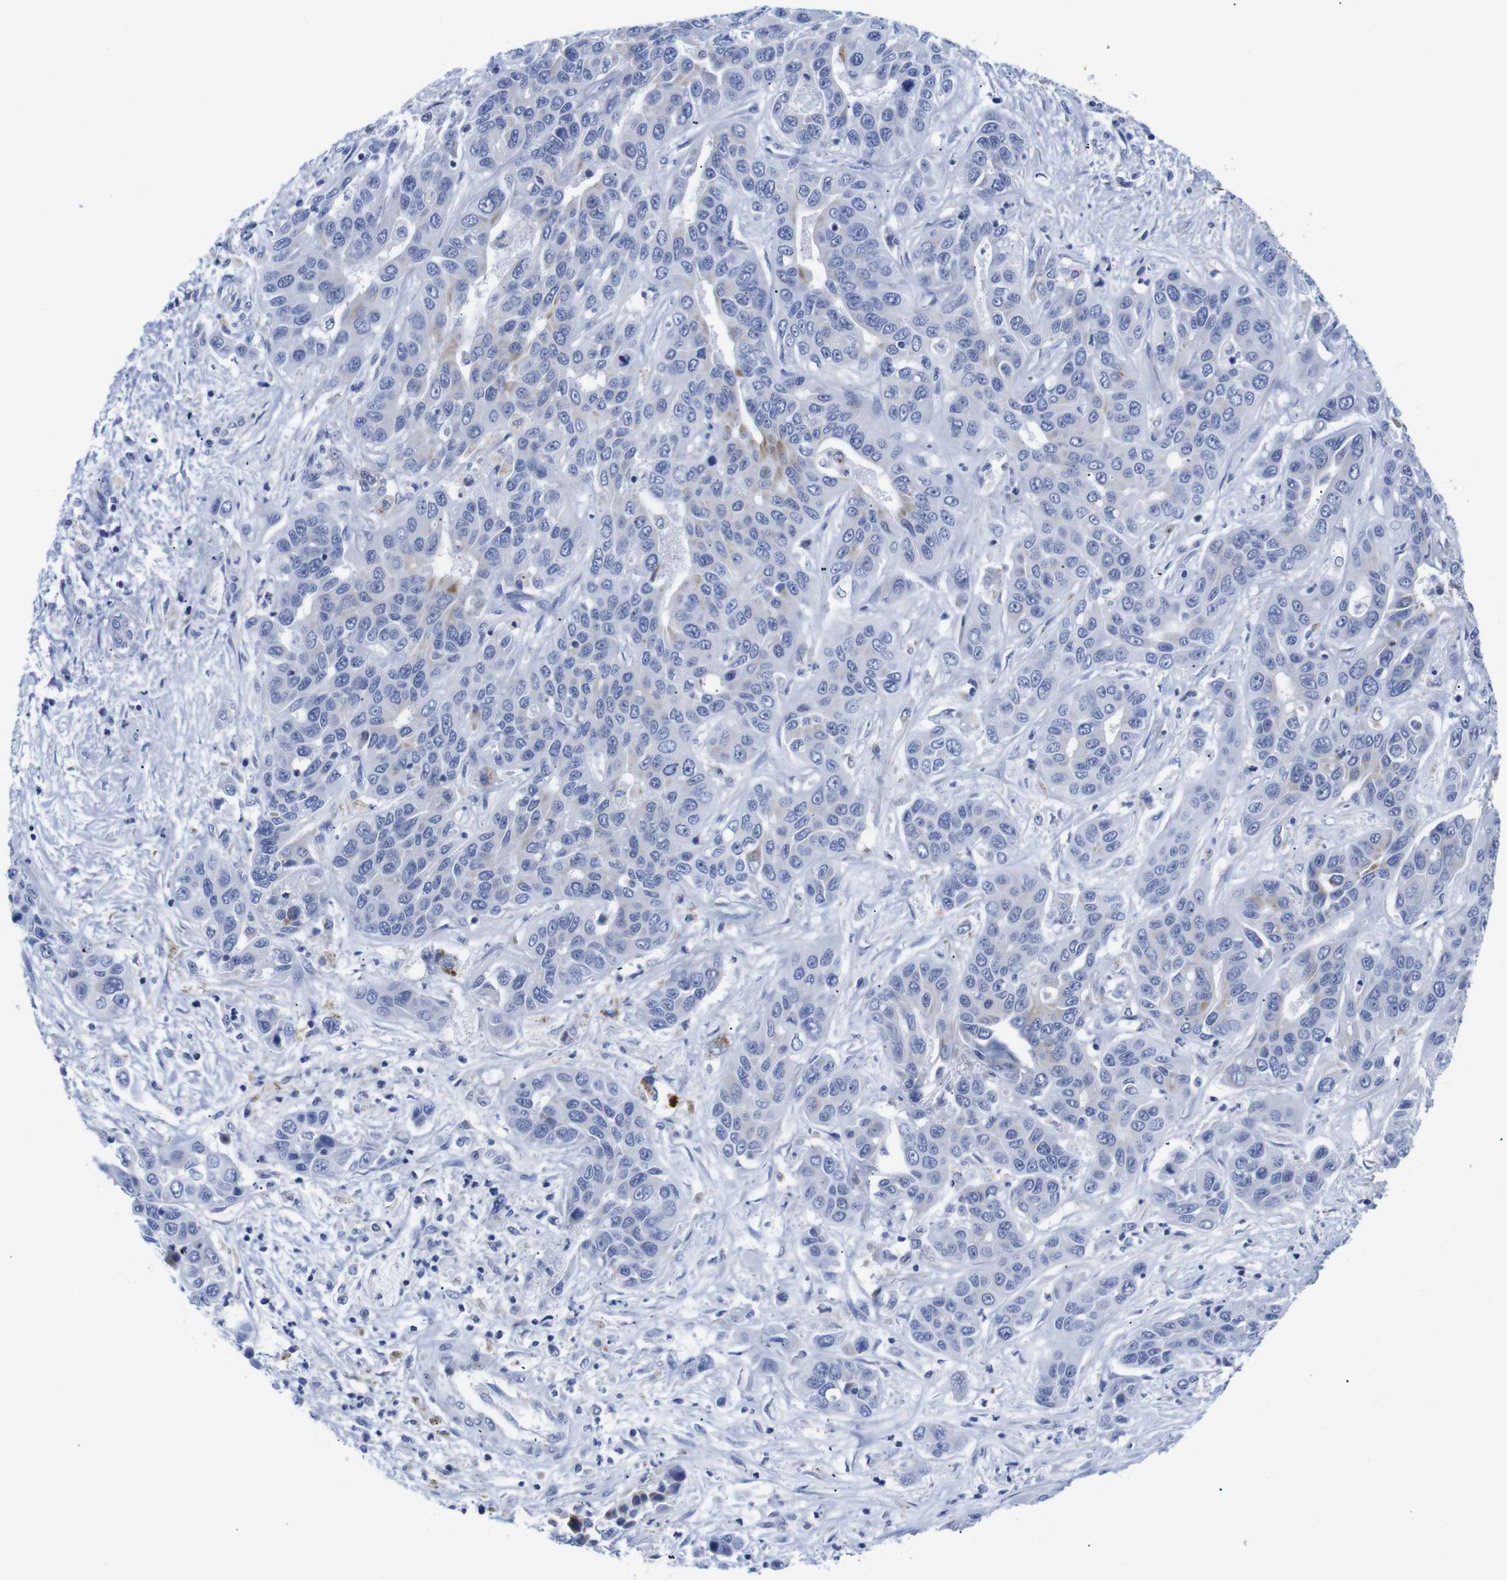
{"staining": {"intensity": "weak", "quantity": "<25%", "location": "cytoplasmic/membranous"}, "tissue": "liver cancer", "cell_type": "Tumor cells", "image_type": "cancer", "snomed": [{"axis": "morphology", "description": "Cholangiocarcinoma"}, {"axis": "topography", "description": "Liver"}], "caption": "Immunohistochemistry (IHC) image of human liver cancer stained for a protein (brown), which demonstrates no expression in tumor cells. (DAB (3,3'-diaminobenzidine) immunohistochemistry visualized using brightfield microscopy, high magnification).", "gene": "LRRC55", "patient": {"sex": "female", "age": 52}}